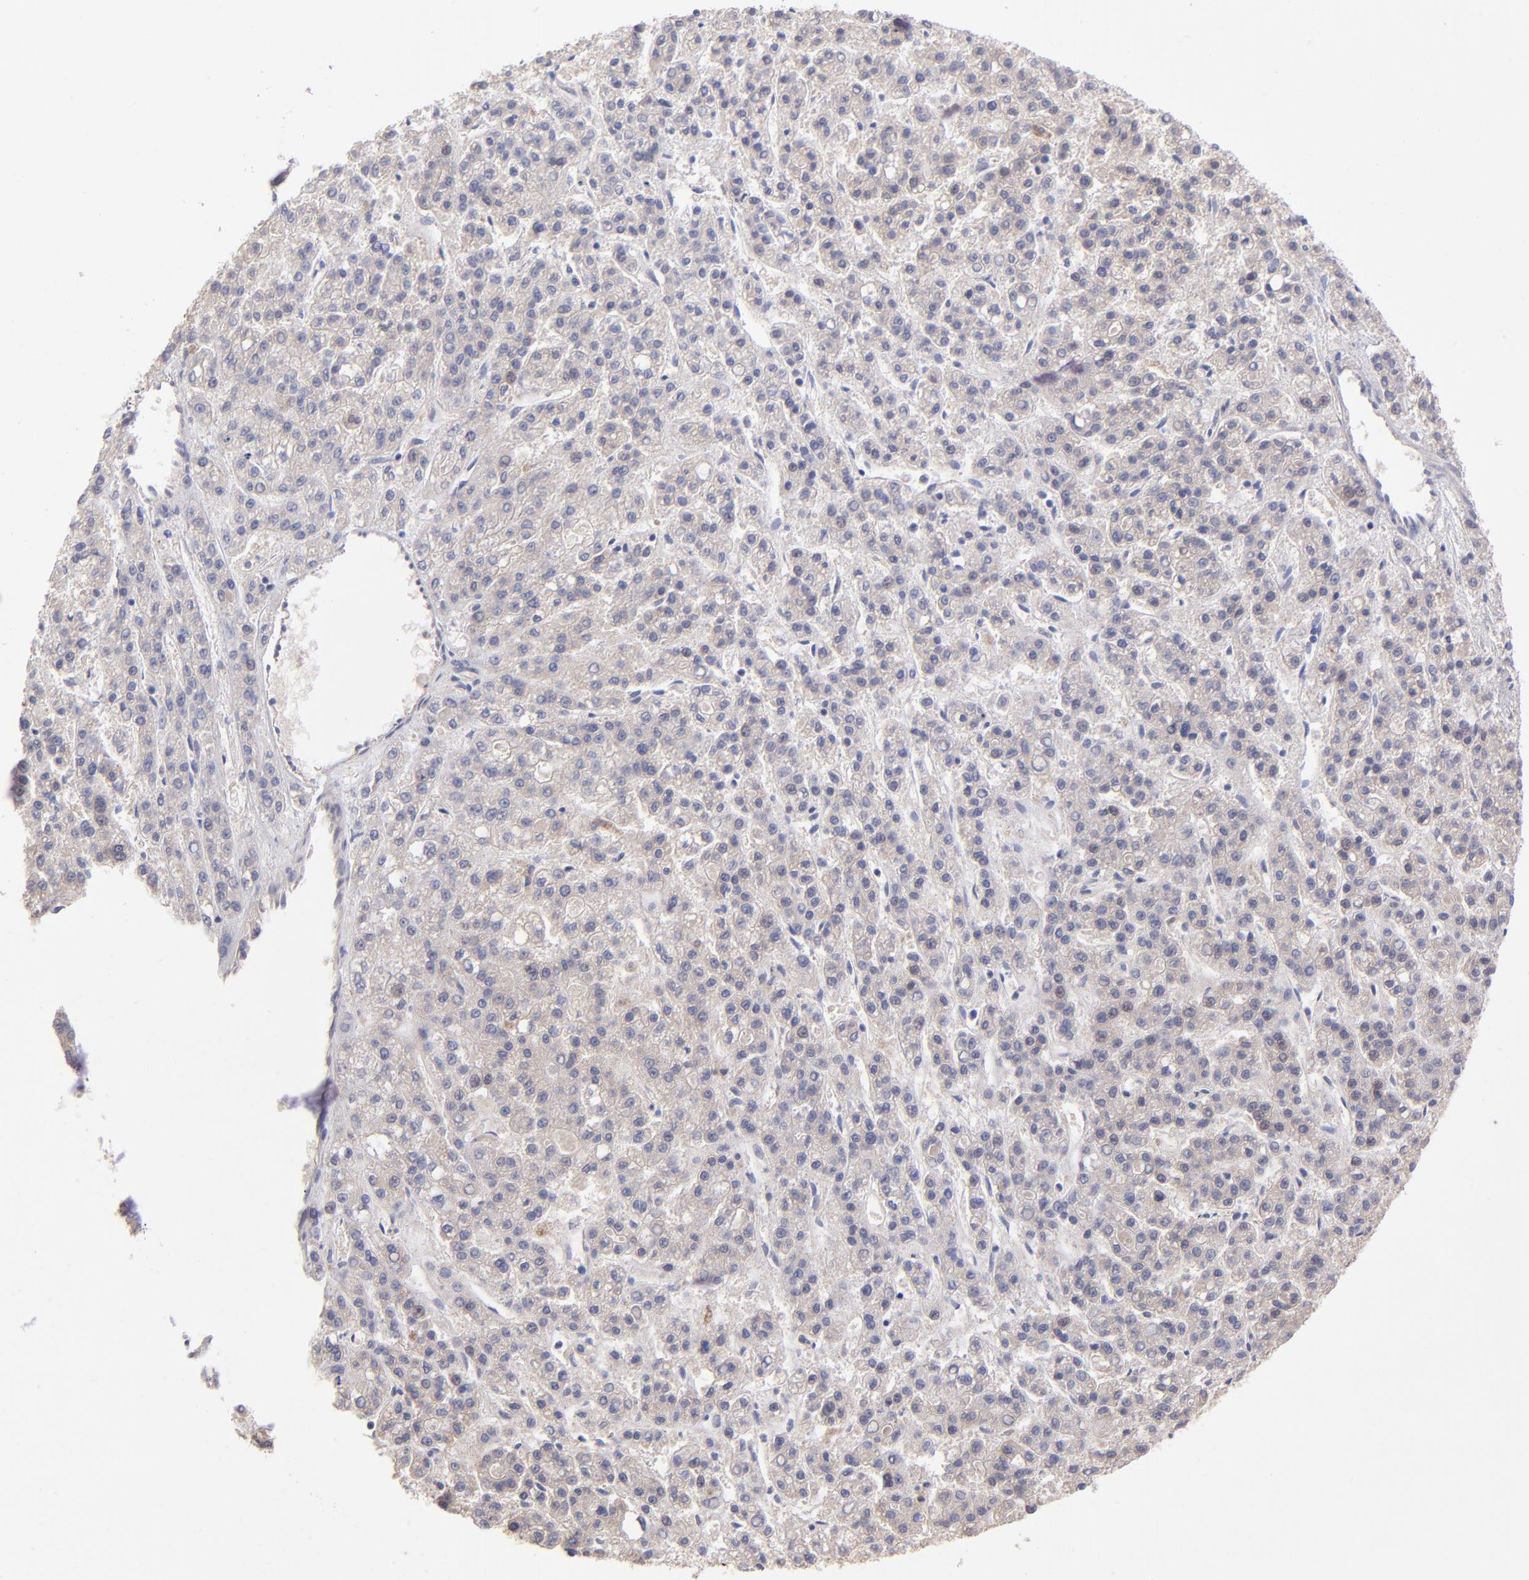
{"staining": {"intensity": "weak", "quantity": "<25%", "location": "cytoplasmic/membranous"}, "tissue": "liver cancer", "cell_type": "Tumor cells", "image_type": "cancer", "snomed": [{"axis": "morphology", "description": "Carcinoma, Hepatocellular, NOS"}, {"axis": "topography", "description": "Liver"}], "caption": "DAB (3,3'-diaminobenzidine) immunohistochemical staining of hepatocellular carcinoma (liver) exhibits no significant staining in tumor cells. Brightfield microscopy of immunohistochemistry stained with DAB (brown) and hematoxylin (blue), captured at high magnification.", "gene": "UBE2H", "patient": {"sex": "male", "age": 70}}